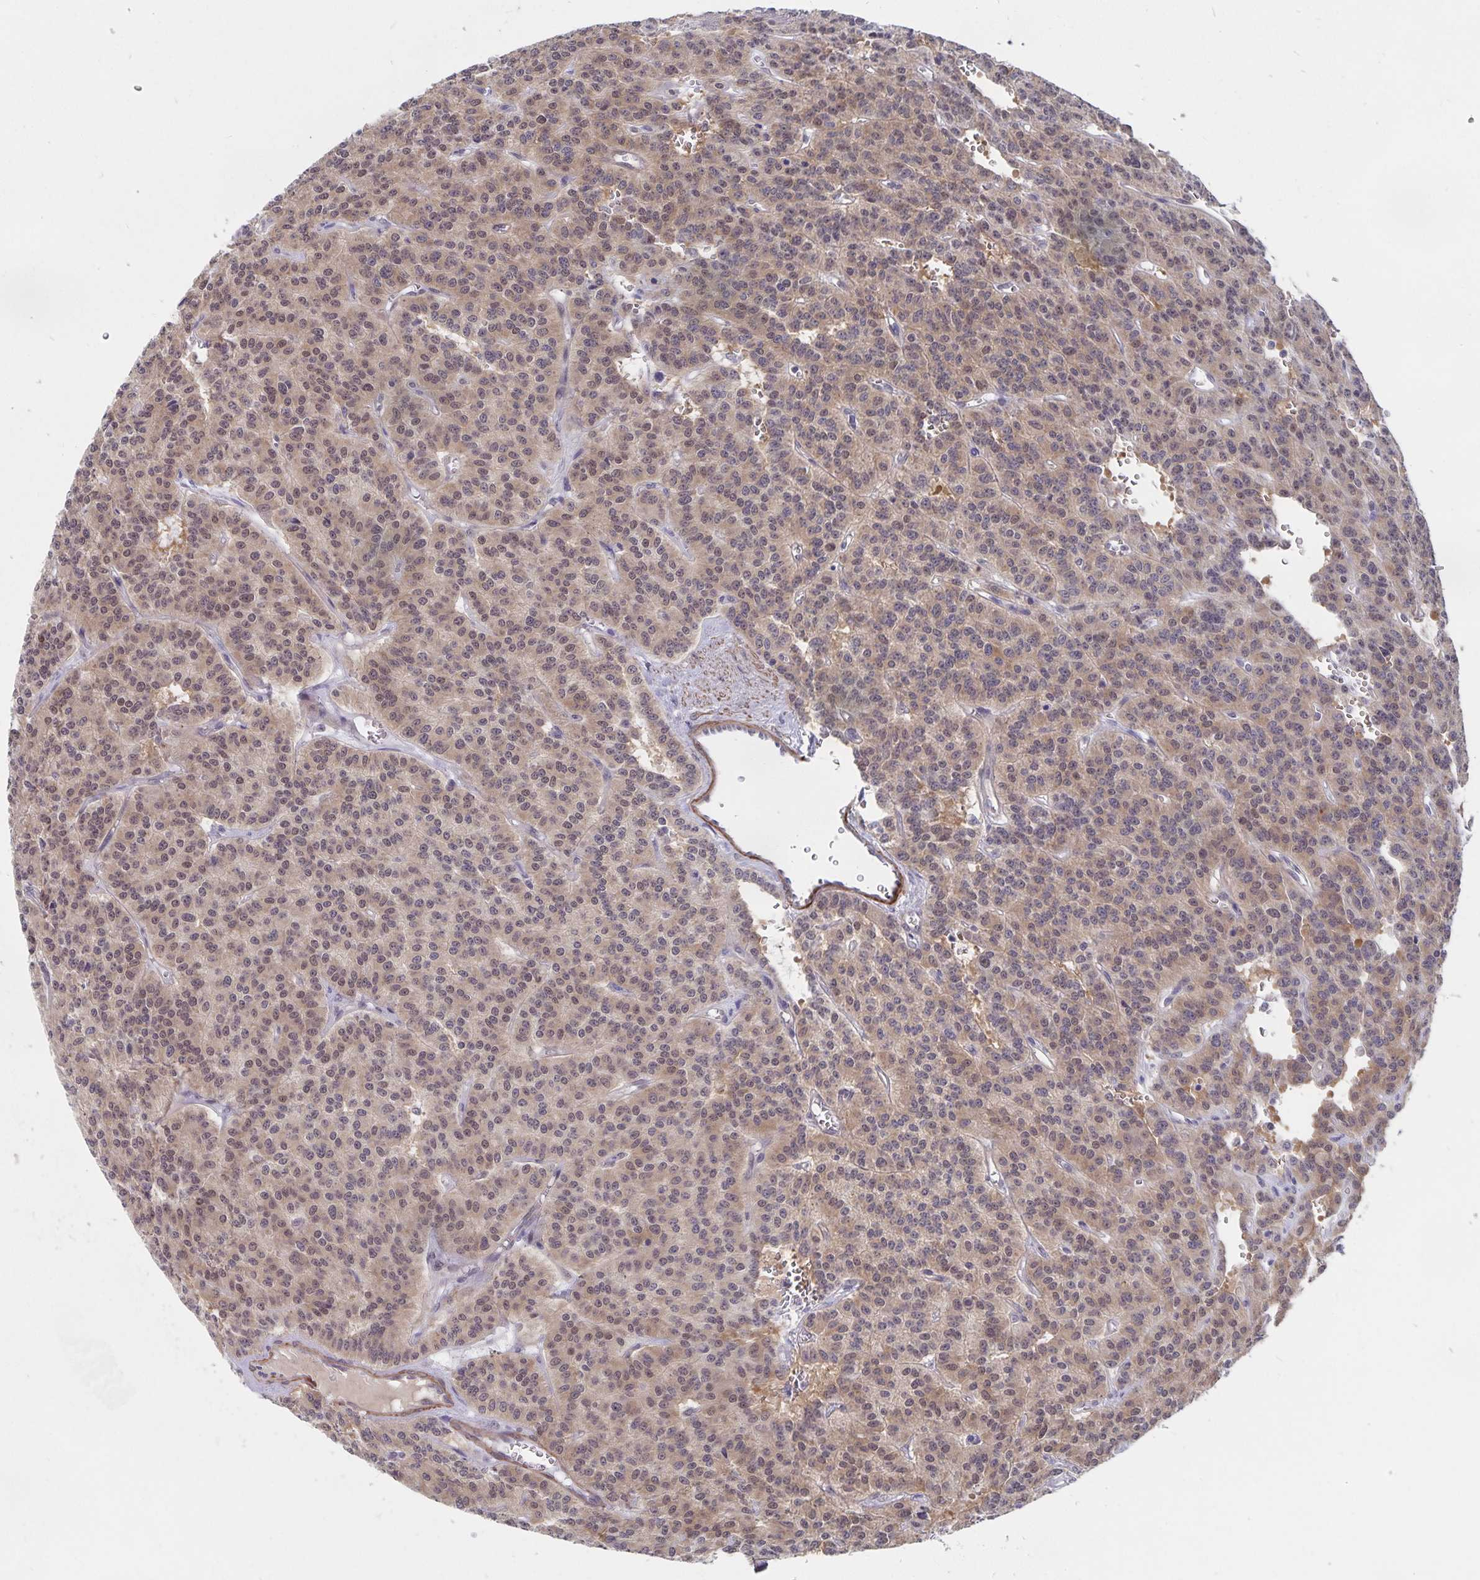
{"staining": {"intensity": "weak", "quantity": "25%-75%", "location": "nuclear"}, "tissue": "carcinoid", "cell_type": "Tumor cells", "image_type": "cancer", "snomed": [{"axis": "morphology", "description": "Carcinoid, malignant, NOS"}, {"axis": "topography", "description": "Lung"}], "caption": "Protein staining of carcinoid (malignant) tissue displays weak nuclear positivity in about 25%-75% of tumor cells.", "gene": "BAG6", "patient": {"sex": "female", "age": 71}}